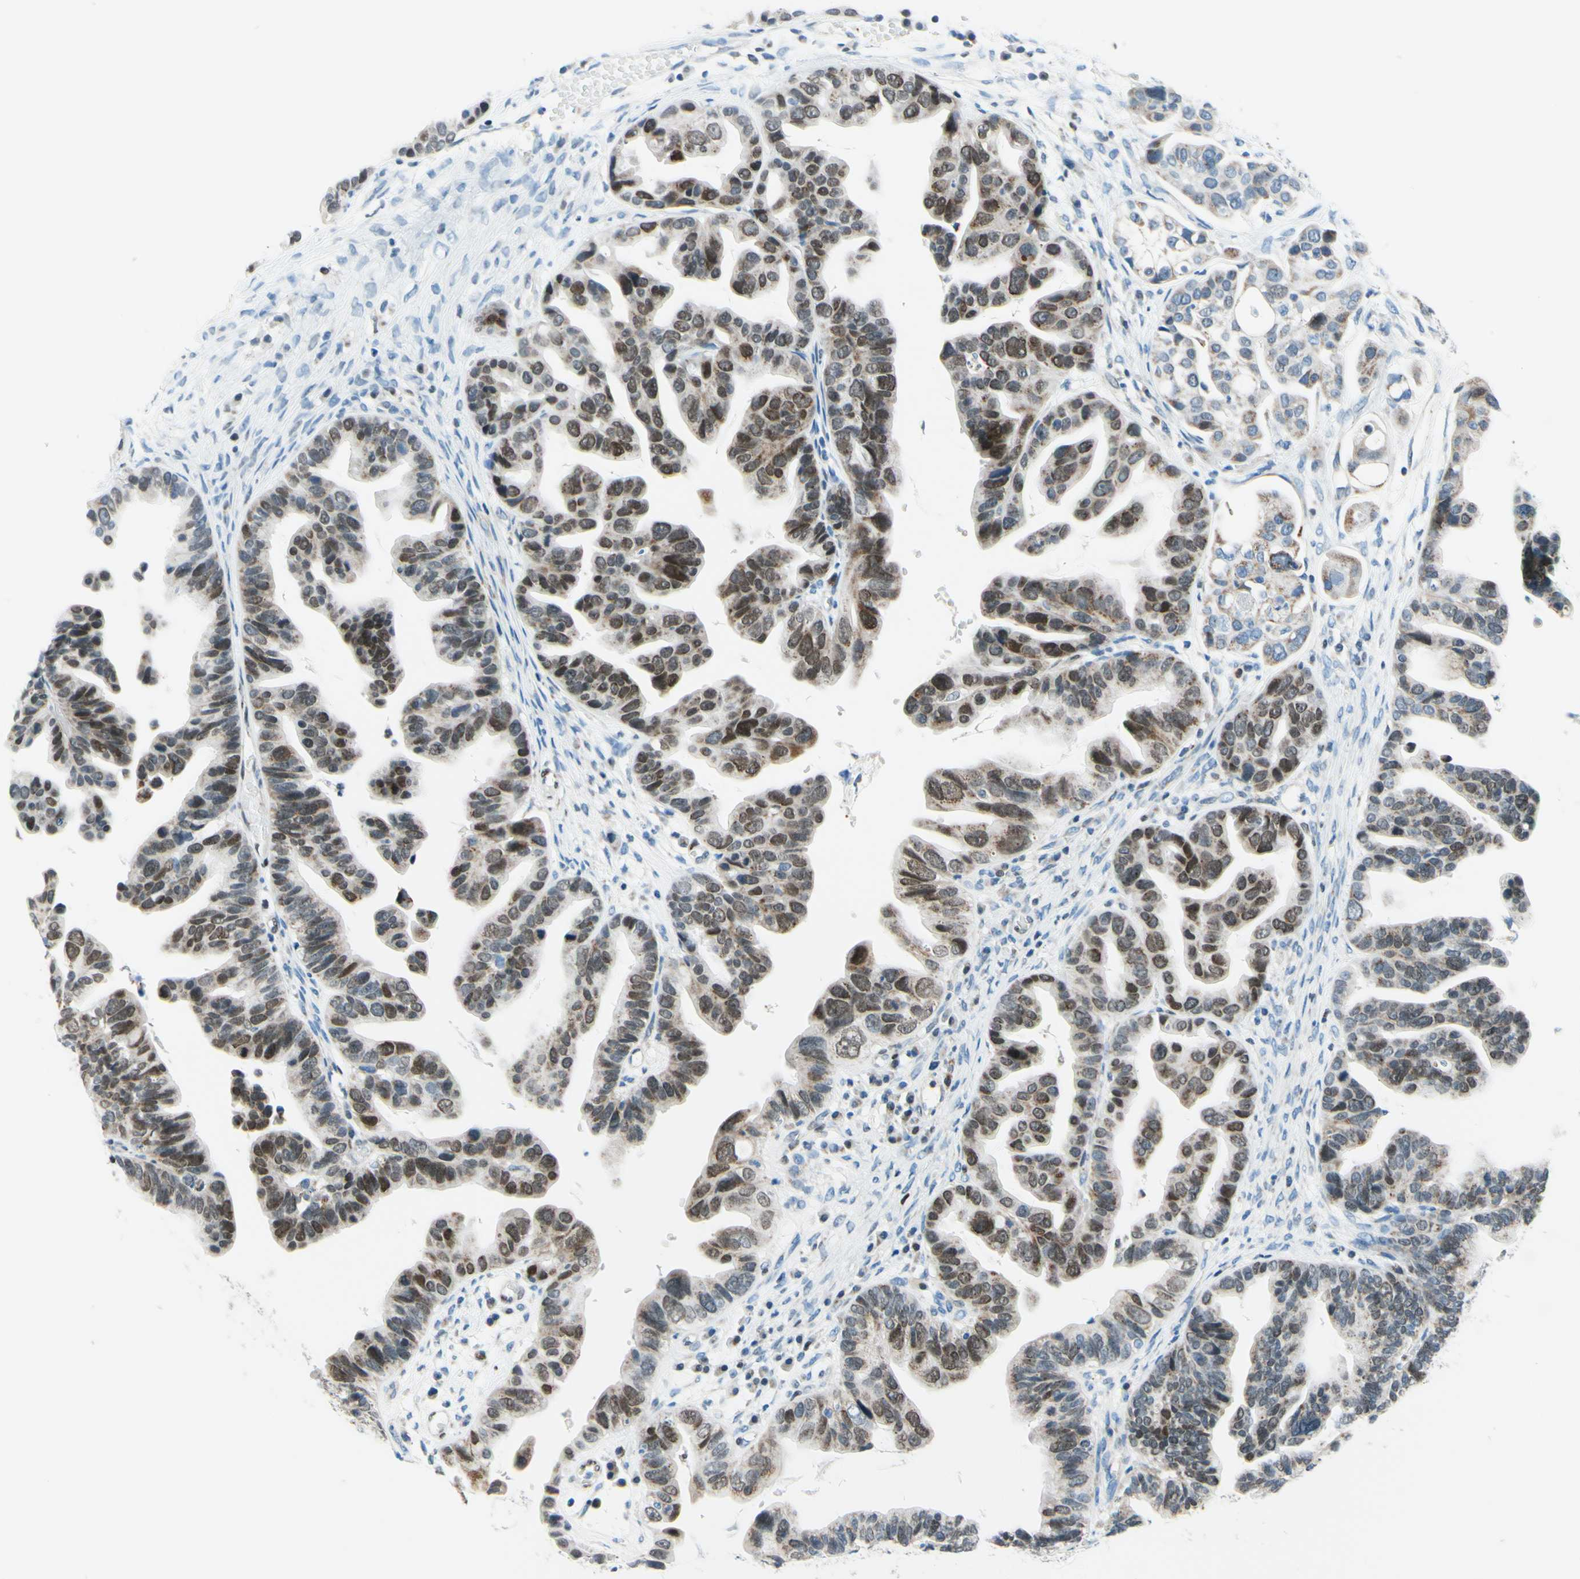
{"staining": {"intensity": "moderate", "quantity": ">75%", "location": "cytoplasmic/membranous,nuclear"}, "tissue": "ovarian cancer", "cell_type": "Tumor cells", "image_type": "cancer", "snomed": [{"axis": "morphology", "description": "Cystadenocarcinoma, serous, NOS"}, {"axis": "topography", "description": "Ovary"}], "caption": "This is a photomicrograph of IHC staining of ovarian cancer (serous cystadenocarcinoma), which shows moderate expression in the cytoplasmic/membranous and nuclear of tumor cells.", "gene": "CBX7", "patient": {"sex": "female", "age": 56}}